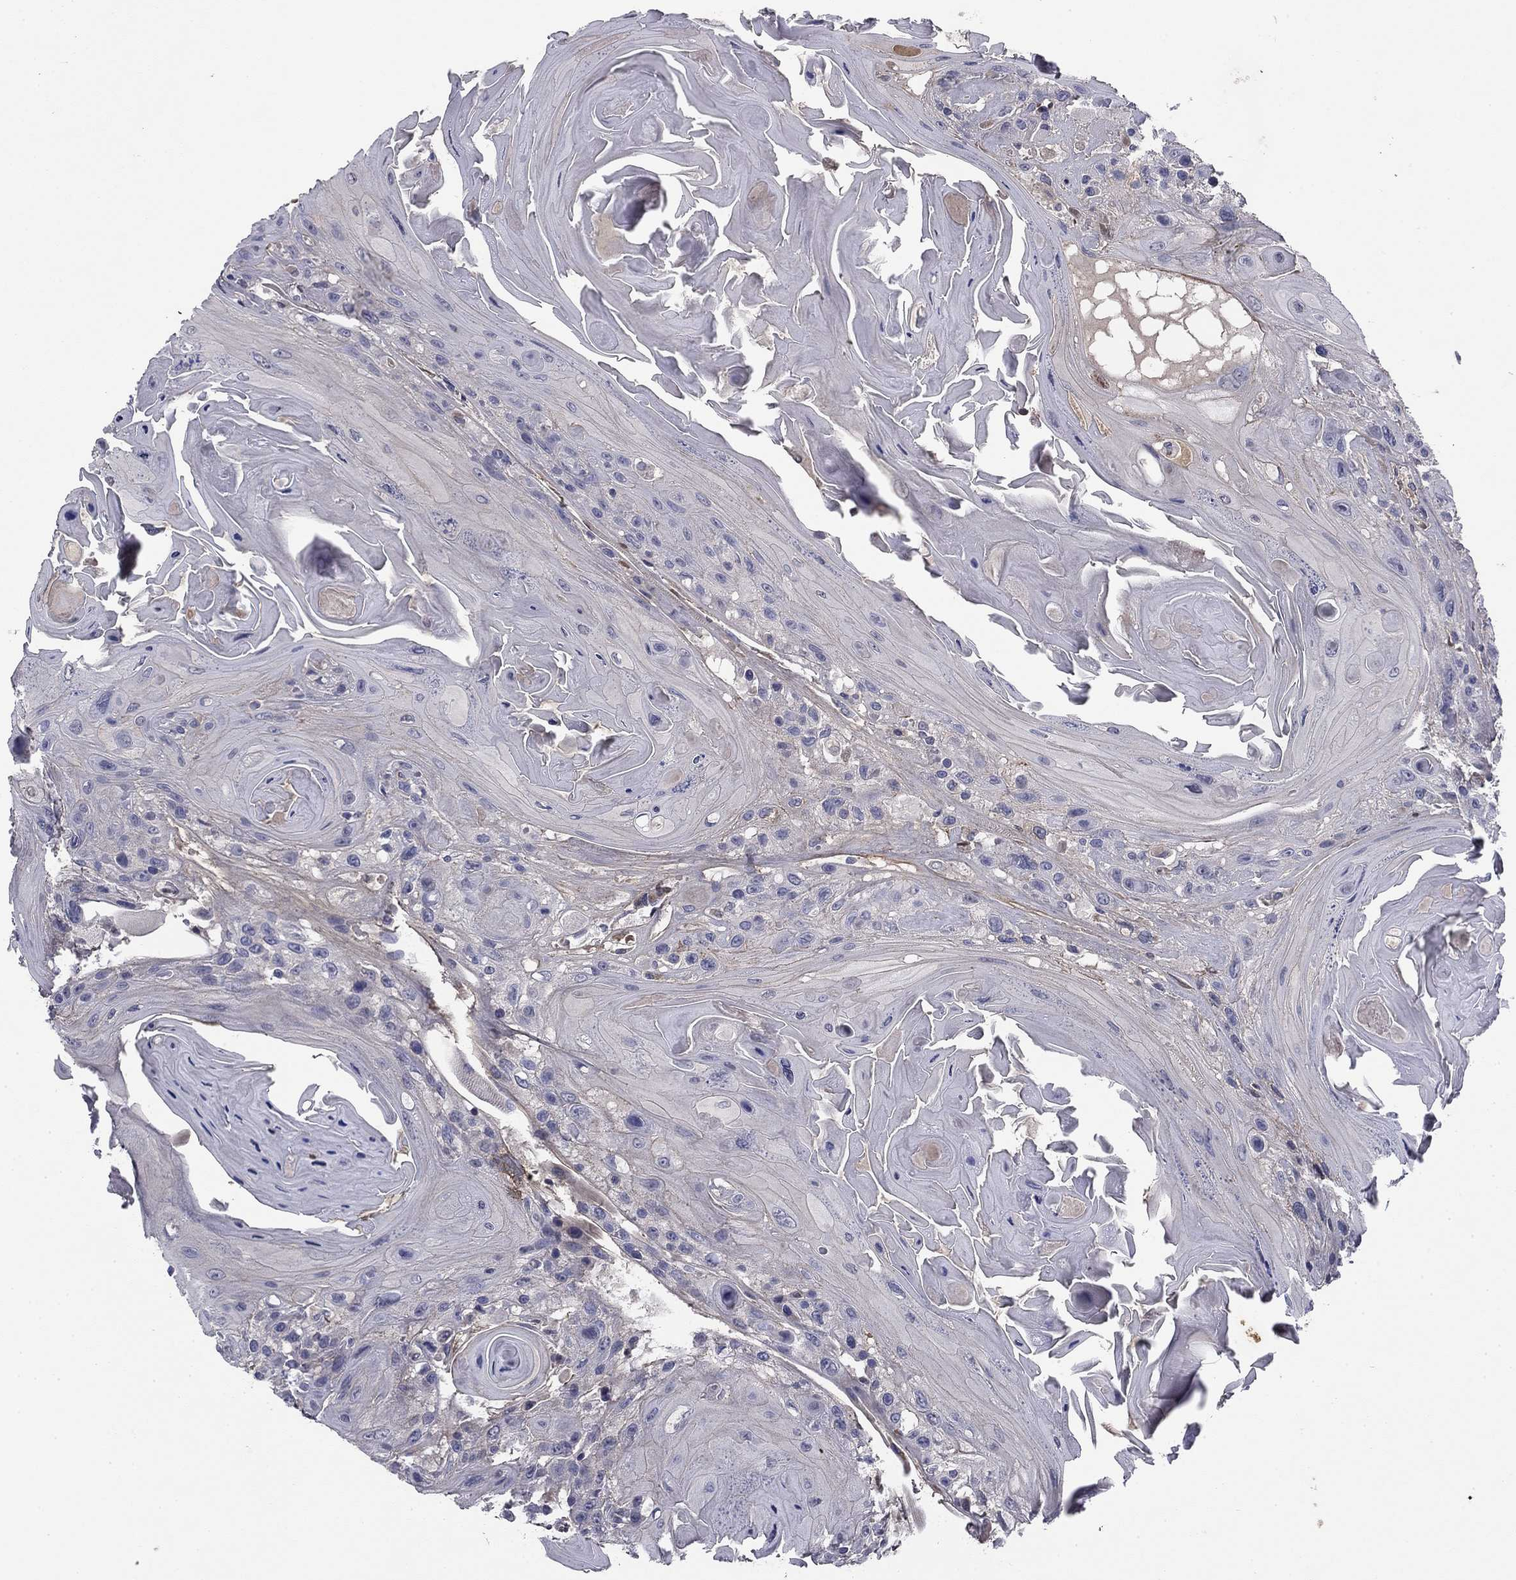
{"staining": {"intensity": "negative", "quantity": "none", "location": "none"}, "tissue": "head and neck cancer", "cell_type": "Tumor cells", "image_type": "cancer", "snomed": [{"axis": "morphology", "description": "Squamous cell carcinoma, NOS"}, {"axis": "topography", "description": "Head-Neck"}], "caption": "Tumor cells are negative for brown protein staining in head and neck cancer (squamous cell carcinoma).", "gene": "COL2A1", "patient": {"sex": "female", "age": 59}}